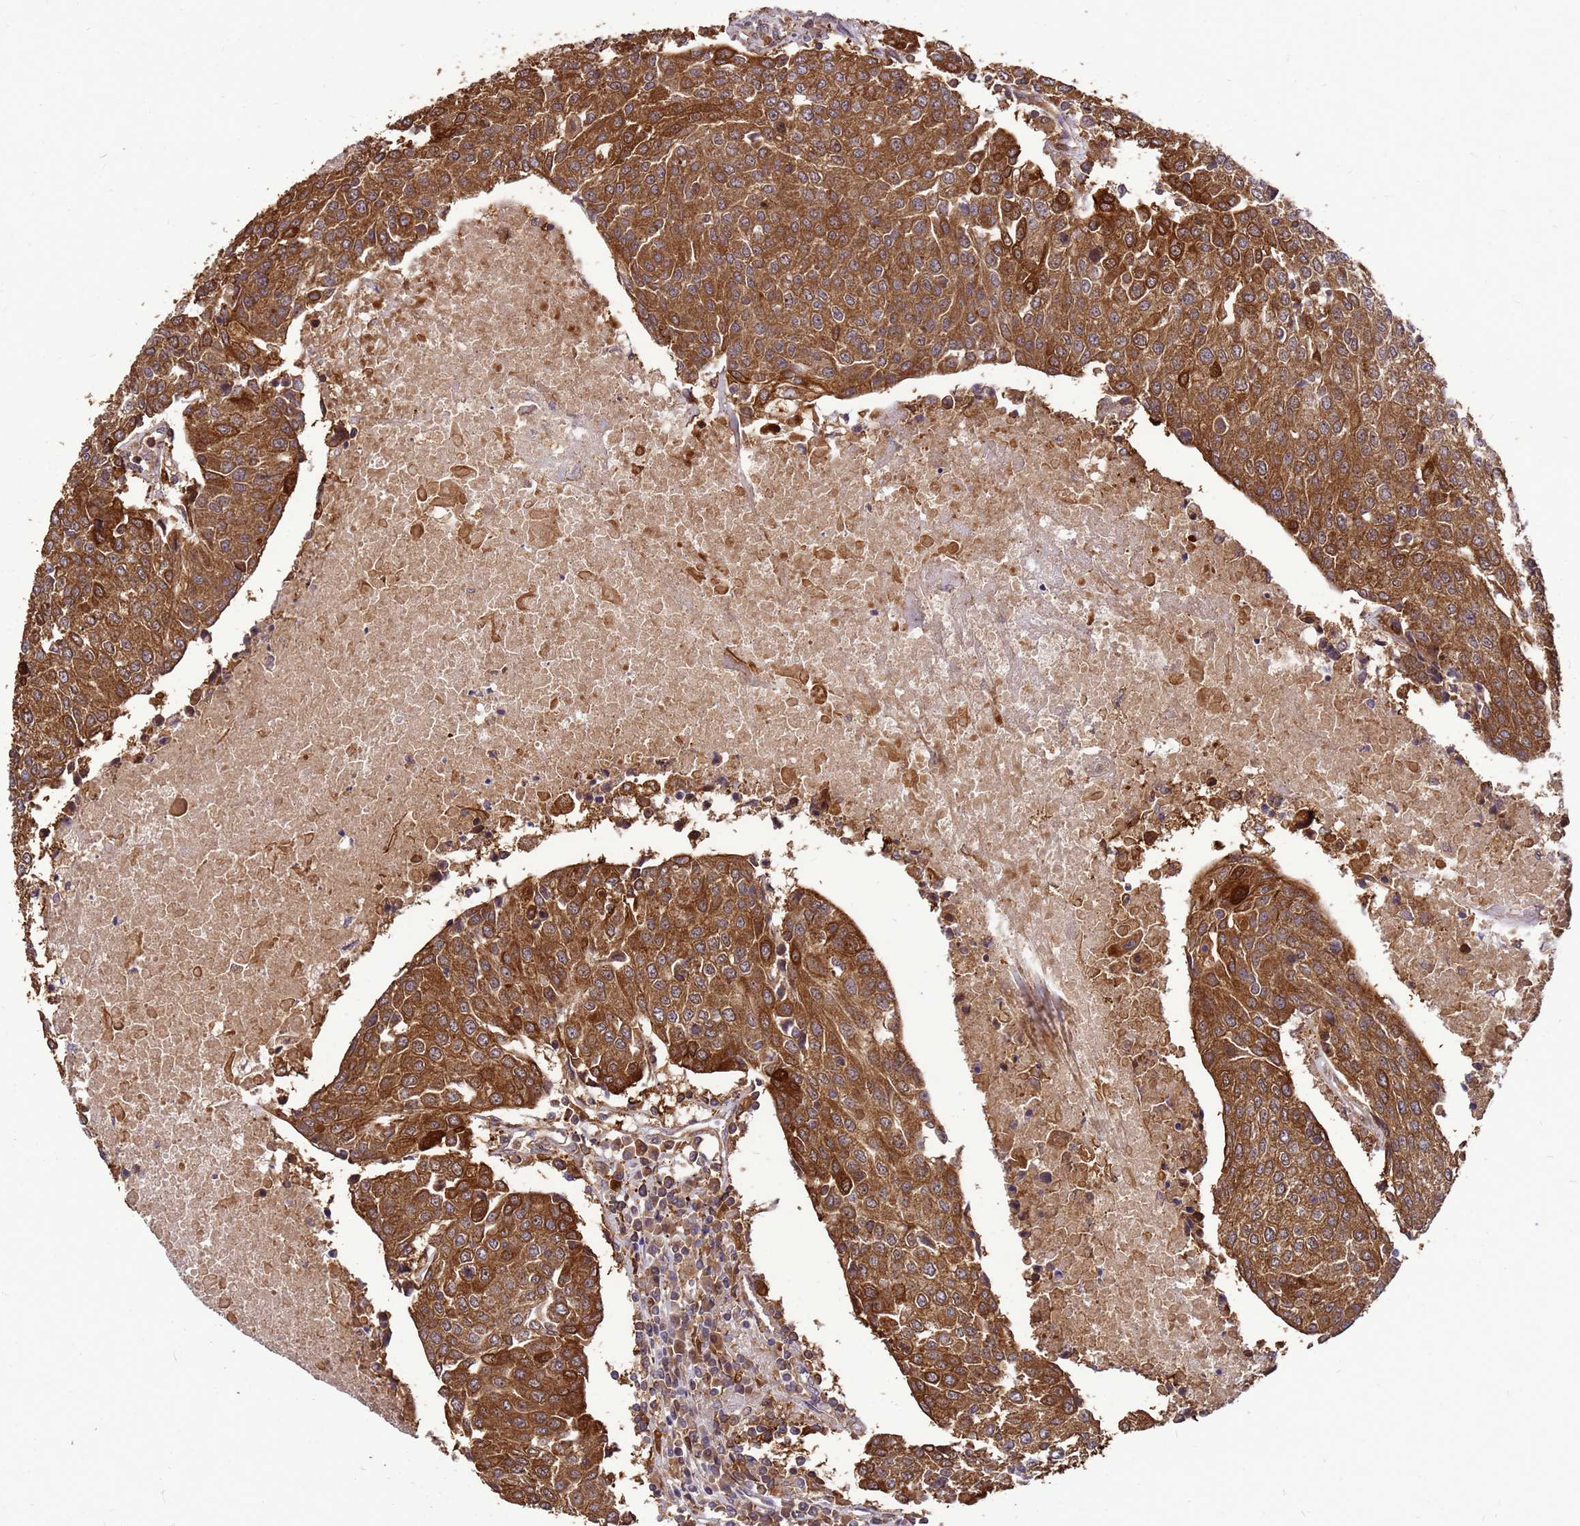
{"staining": {"intensity": "moderate", "quantity": ">75%", "location": "cytoplasmic/membranous"}, "tissue": "urothelial cancer", "cell_type": "Tumor cells", "image_type": "cancer", "snomed": [{"axis": "morphology", "description": "Urothelial carcinoma, High grade"}, {"axis": "topography", "description": "Urinary bladder"}], "caption": "Urothelial cancer was stained to show a protein in brown. There is medium levels of moderate cytoplasmic/membranous staining in approximately >75% of tumor cells.", "gene": "ZNF618", "patient": {"sex": "female", "age": 85}}